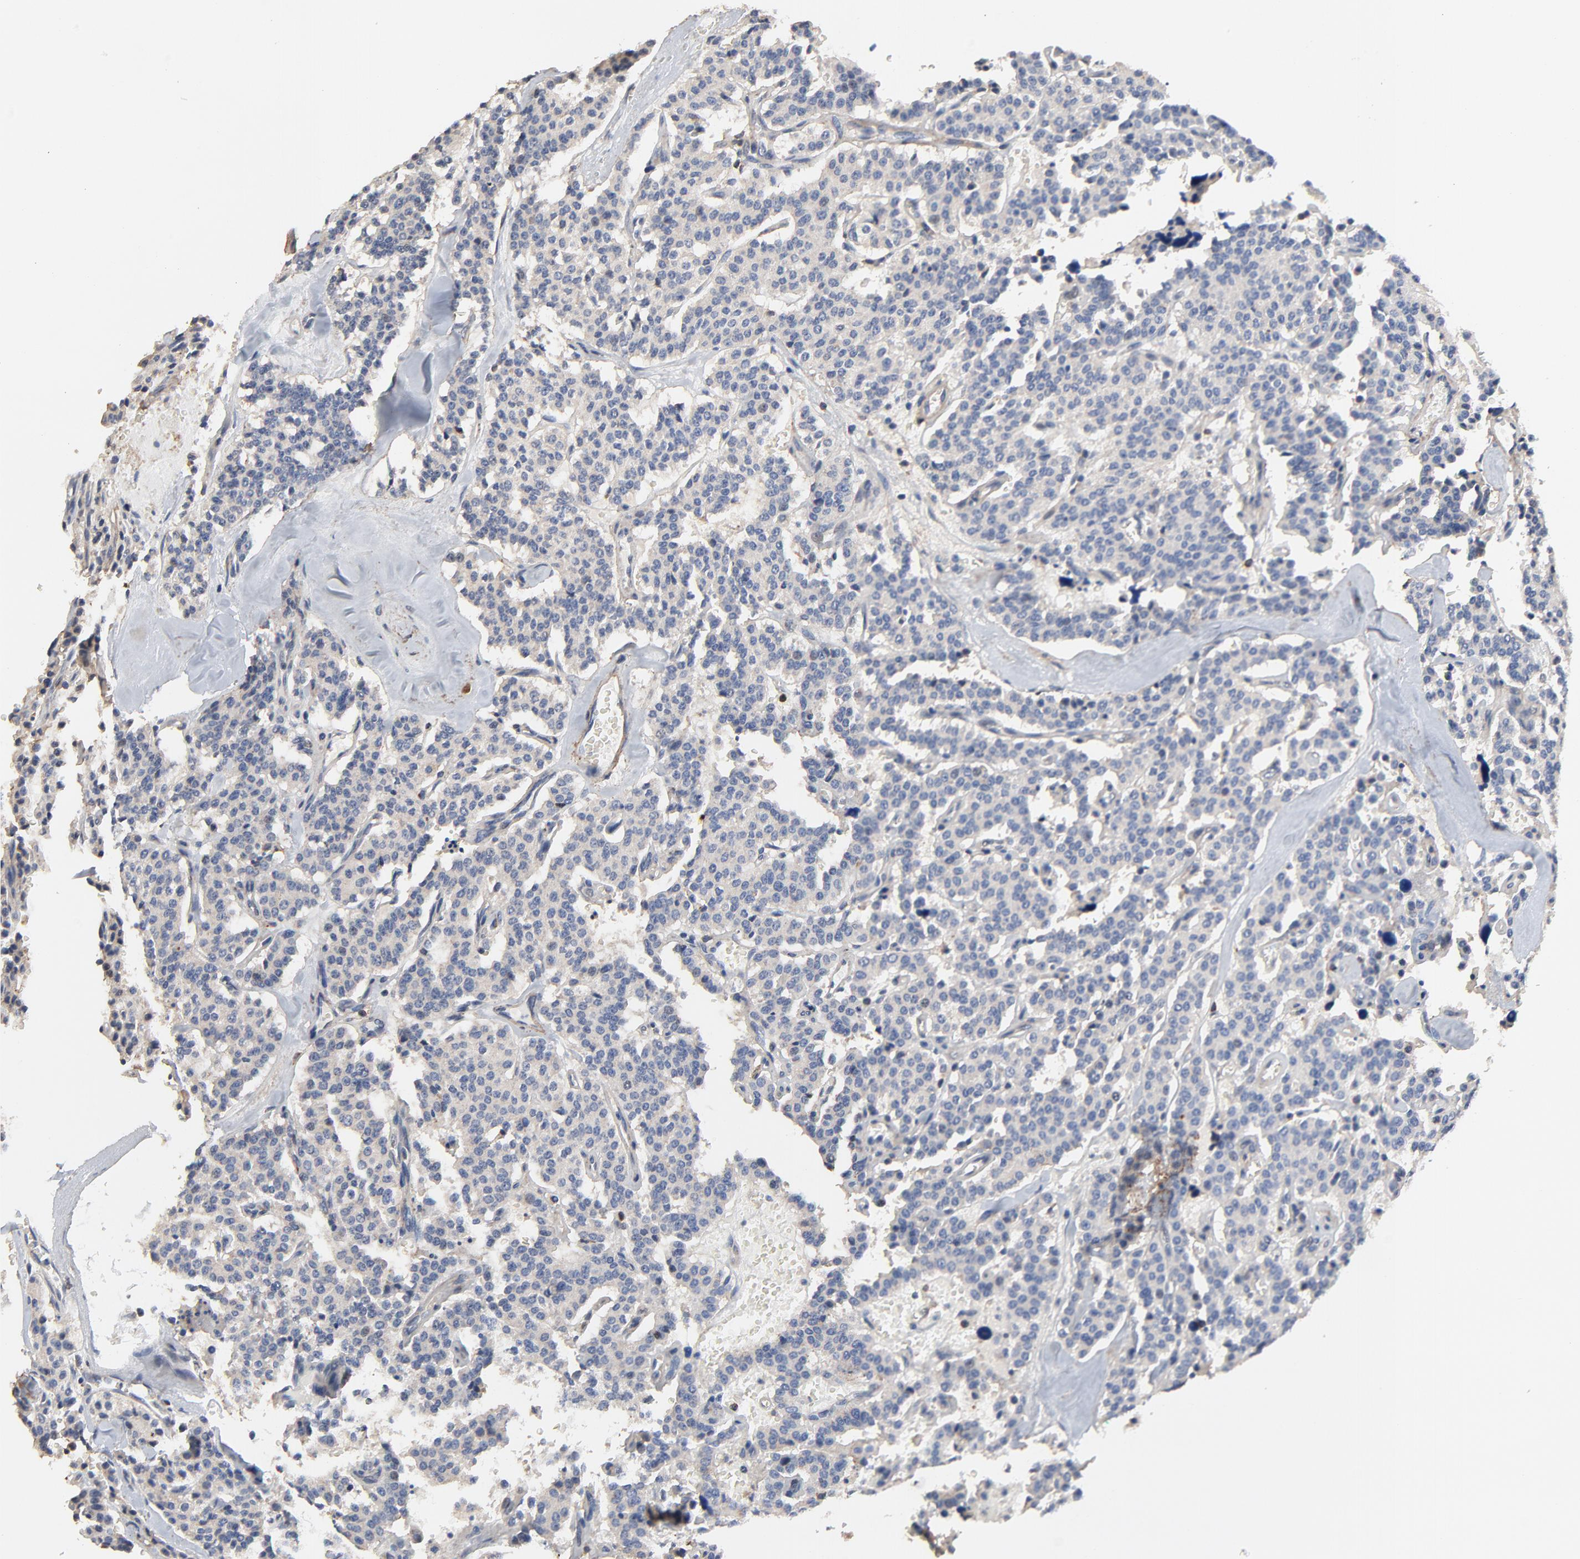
{"staining": {"intensity": "negative", "quantity": "none", "location": "none"}, "tissue": "carcinoid", "cell_type": "Tumor cells", "image_type": "cancer", "snomed": [{"axis": "morphology", "description": "Carcinoid, malignant, NOS"}, {"axis": "topography", "description": "Bronchus"}], "caption": "There is no significant staining in tumor cells of carcinoid.", "gene": "SKAP1", "patient": {"sex": "male", "age": 55}}